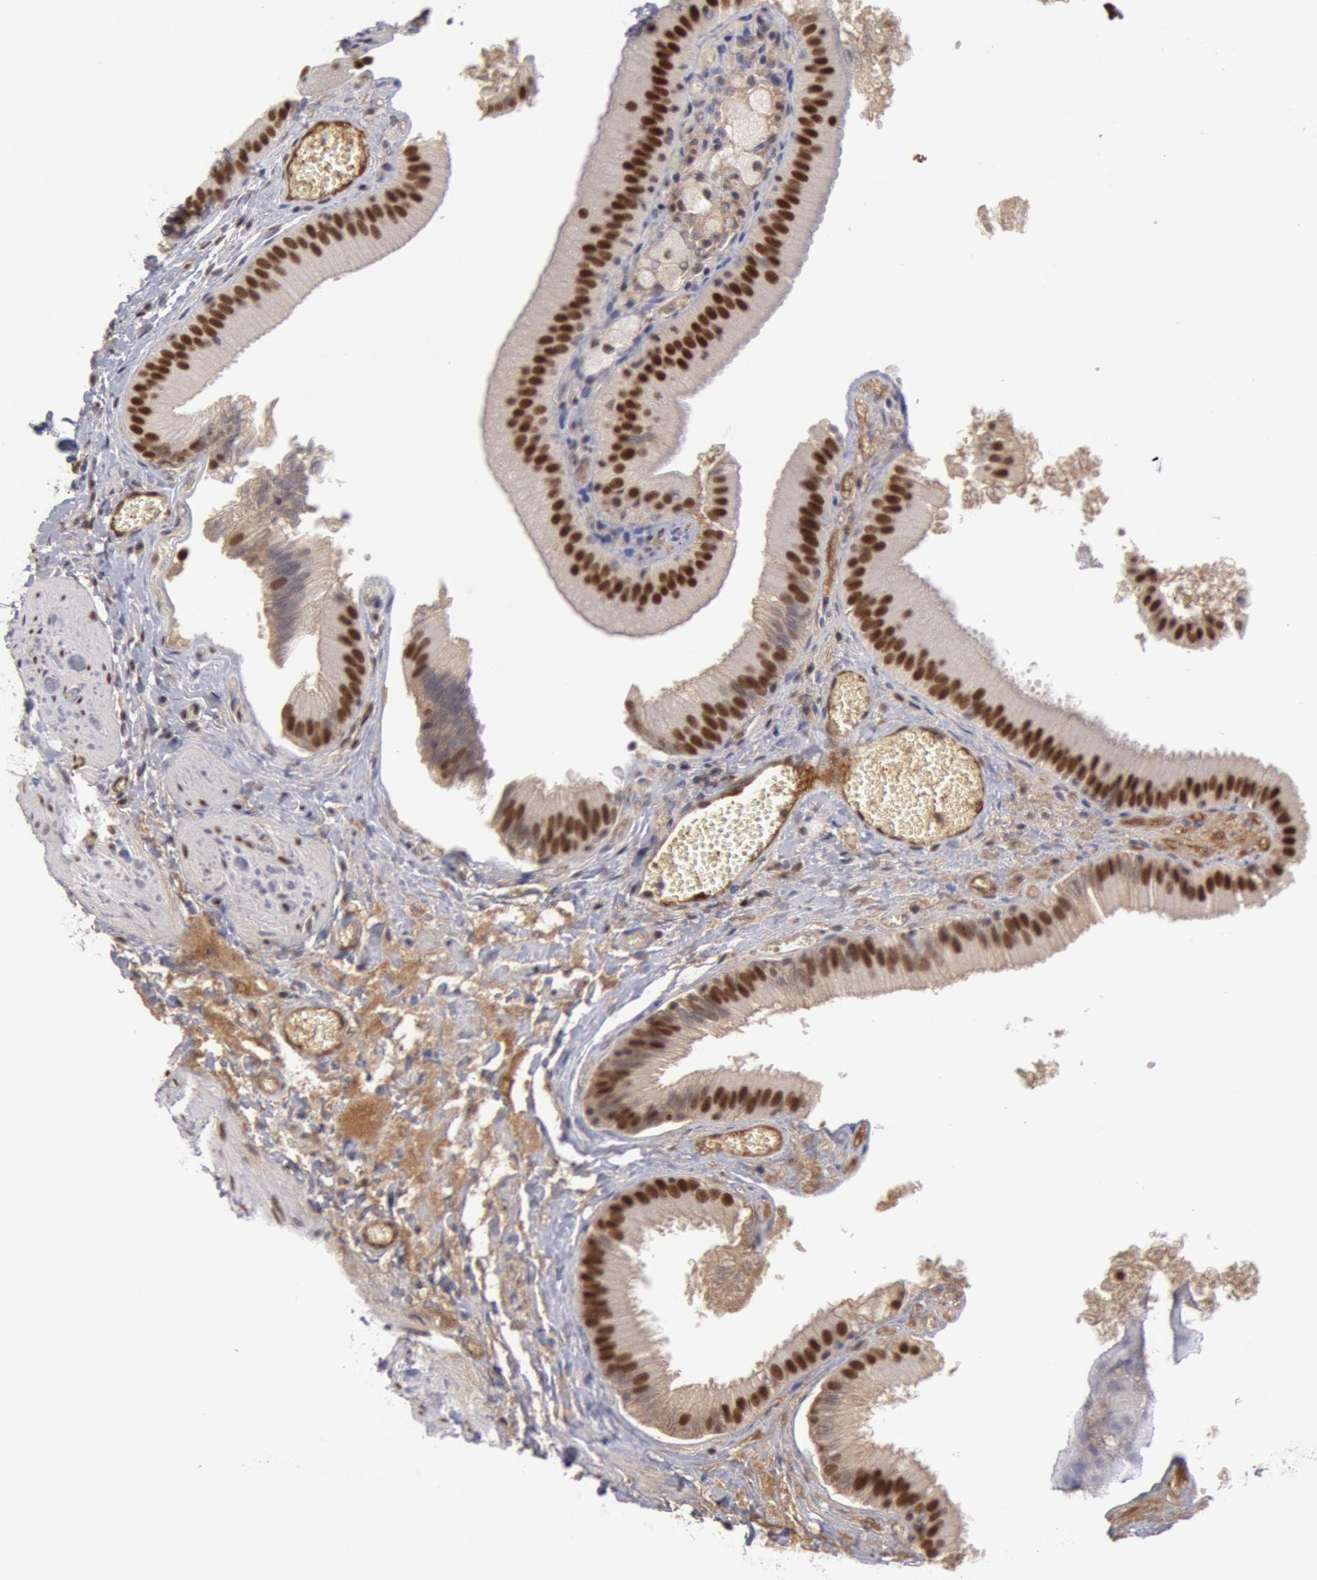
{"staining": {"intensity": "strong", "quantity": ">75%", "location": "nuclear"}, "tissue": "gallbladder", "cell_type": "Glandular cells", "image_type": "normal", "snomed": [{"axis": "morphology", "description": "Normal tissue, NOS"}, {"axis": "topography", "description": "Gallbladder"}], "caption": "IHC histopathology image of normal gallbladder: human gallbladder stained using IHC demonstrates high levels of strong protein expression localized specifically in the nuclear of glandular cells, appearing as a nuclear brown color.", "gene": "PPP4R3B", "patient": {"sex": "female", "age": 24}}